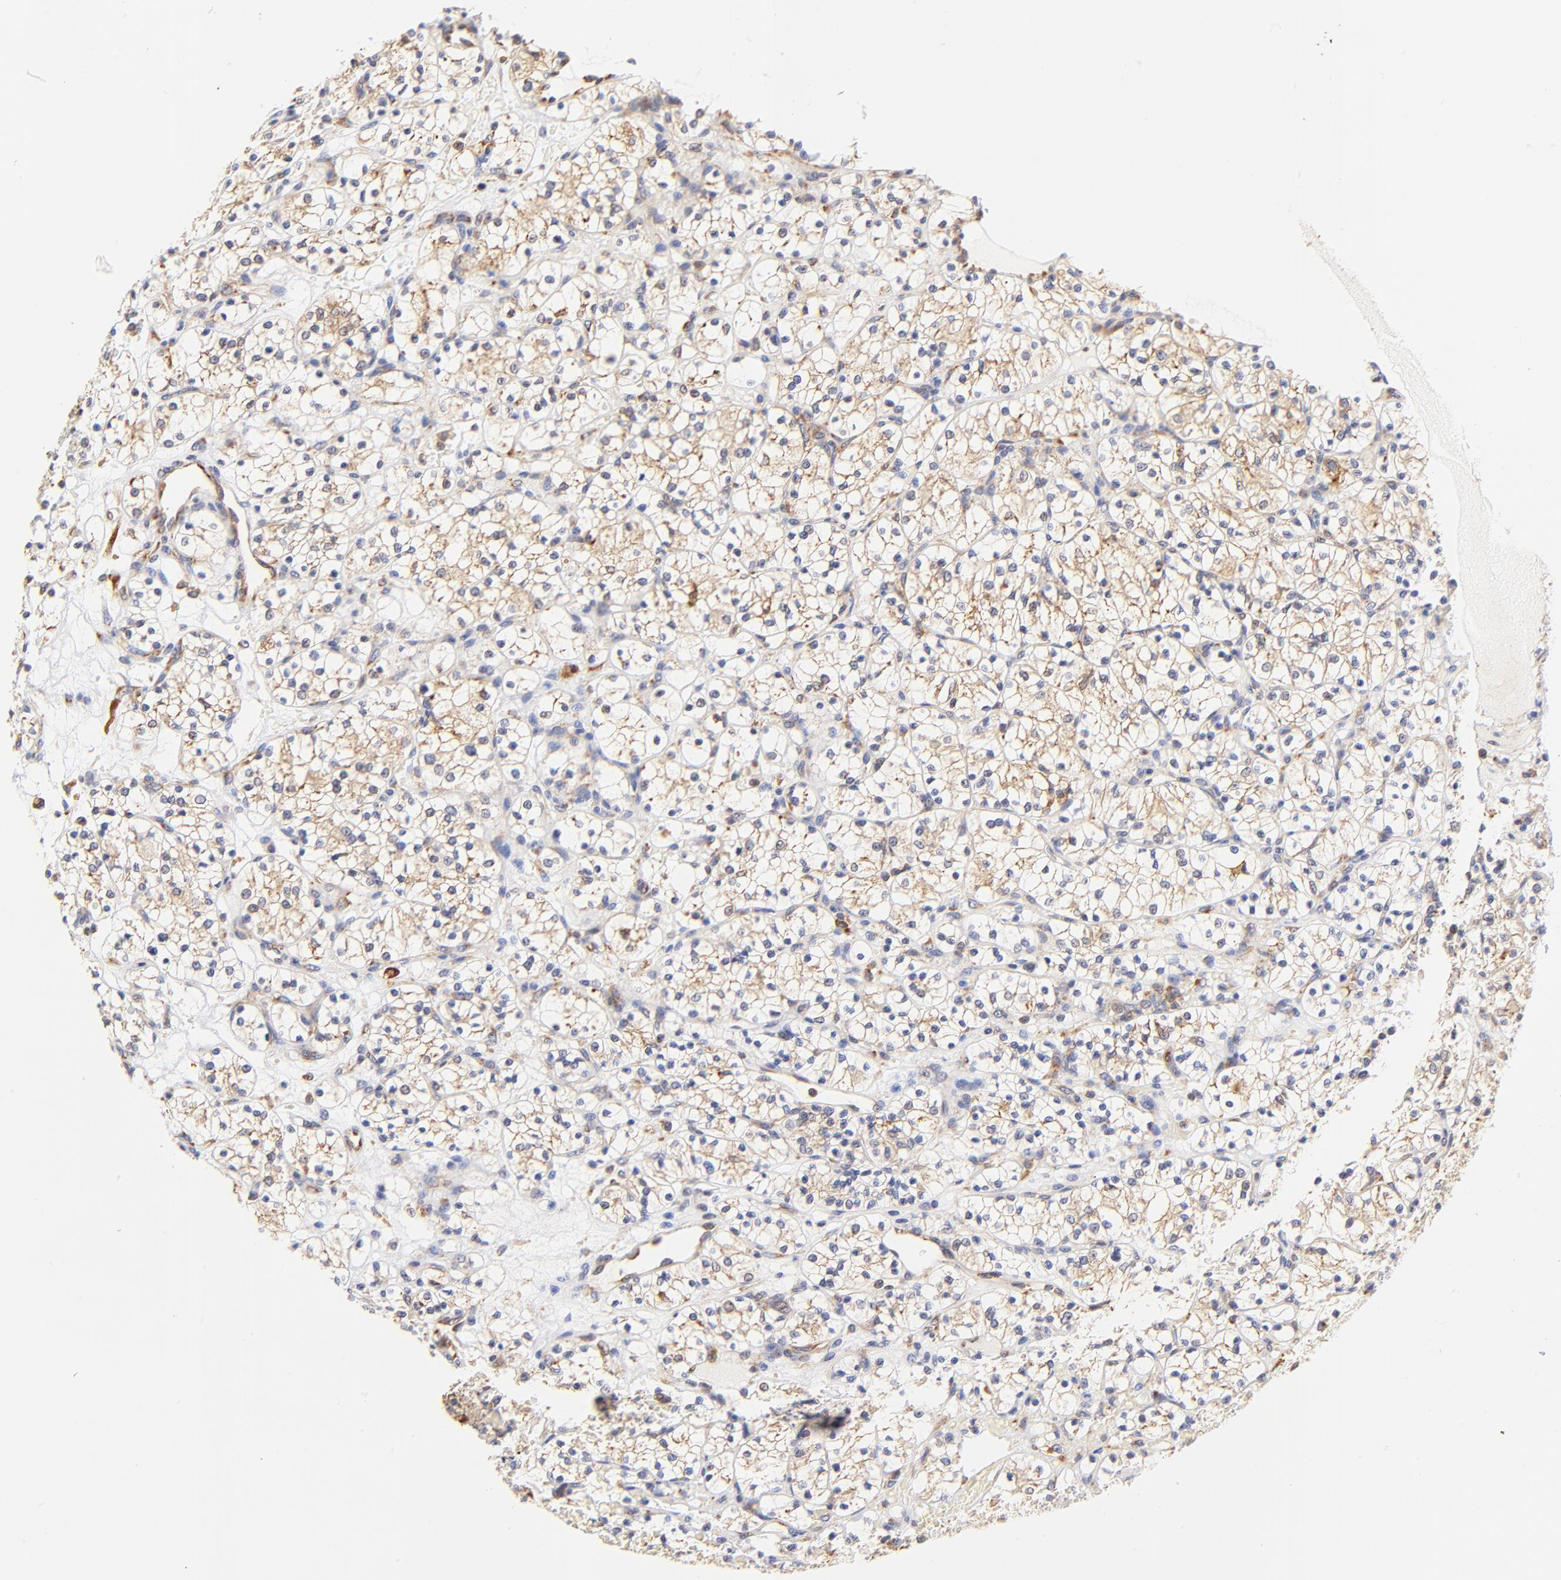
{"staining": {"intensity": "moderate", "quantity": "25%-75%", "location": "cytoplasmic/membranous"}, "tissue": "renal cancer", "cell_type": "Tumor cells", "image_type": "cancer", "snomed": [{"axis": "morphology", "description": "Adenocarcinoma, NOS"}, {"axis": "topography", "description": "Kidney"}], "caption": "Immunohistochemical staining of human renal cancer (adenocarcinoma) exhibits moderate cytoplasmic/membranous protein positivity in about 25%-75% of tumor cells.", "gene": "RPL27", "patient": {"sex": "female", "age": 60}}